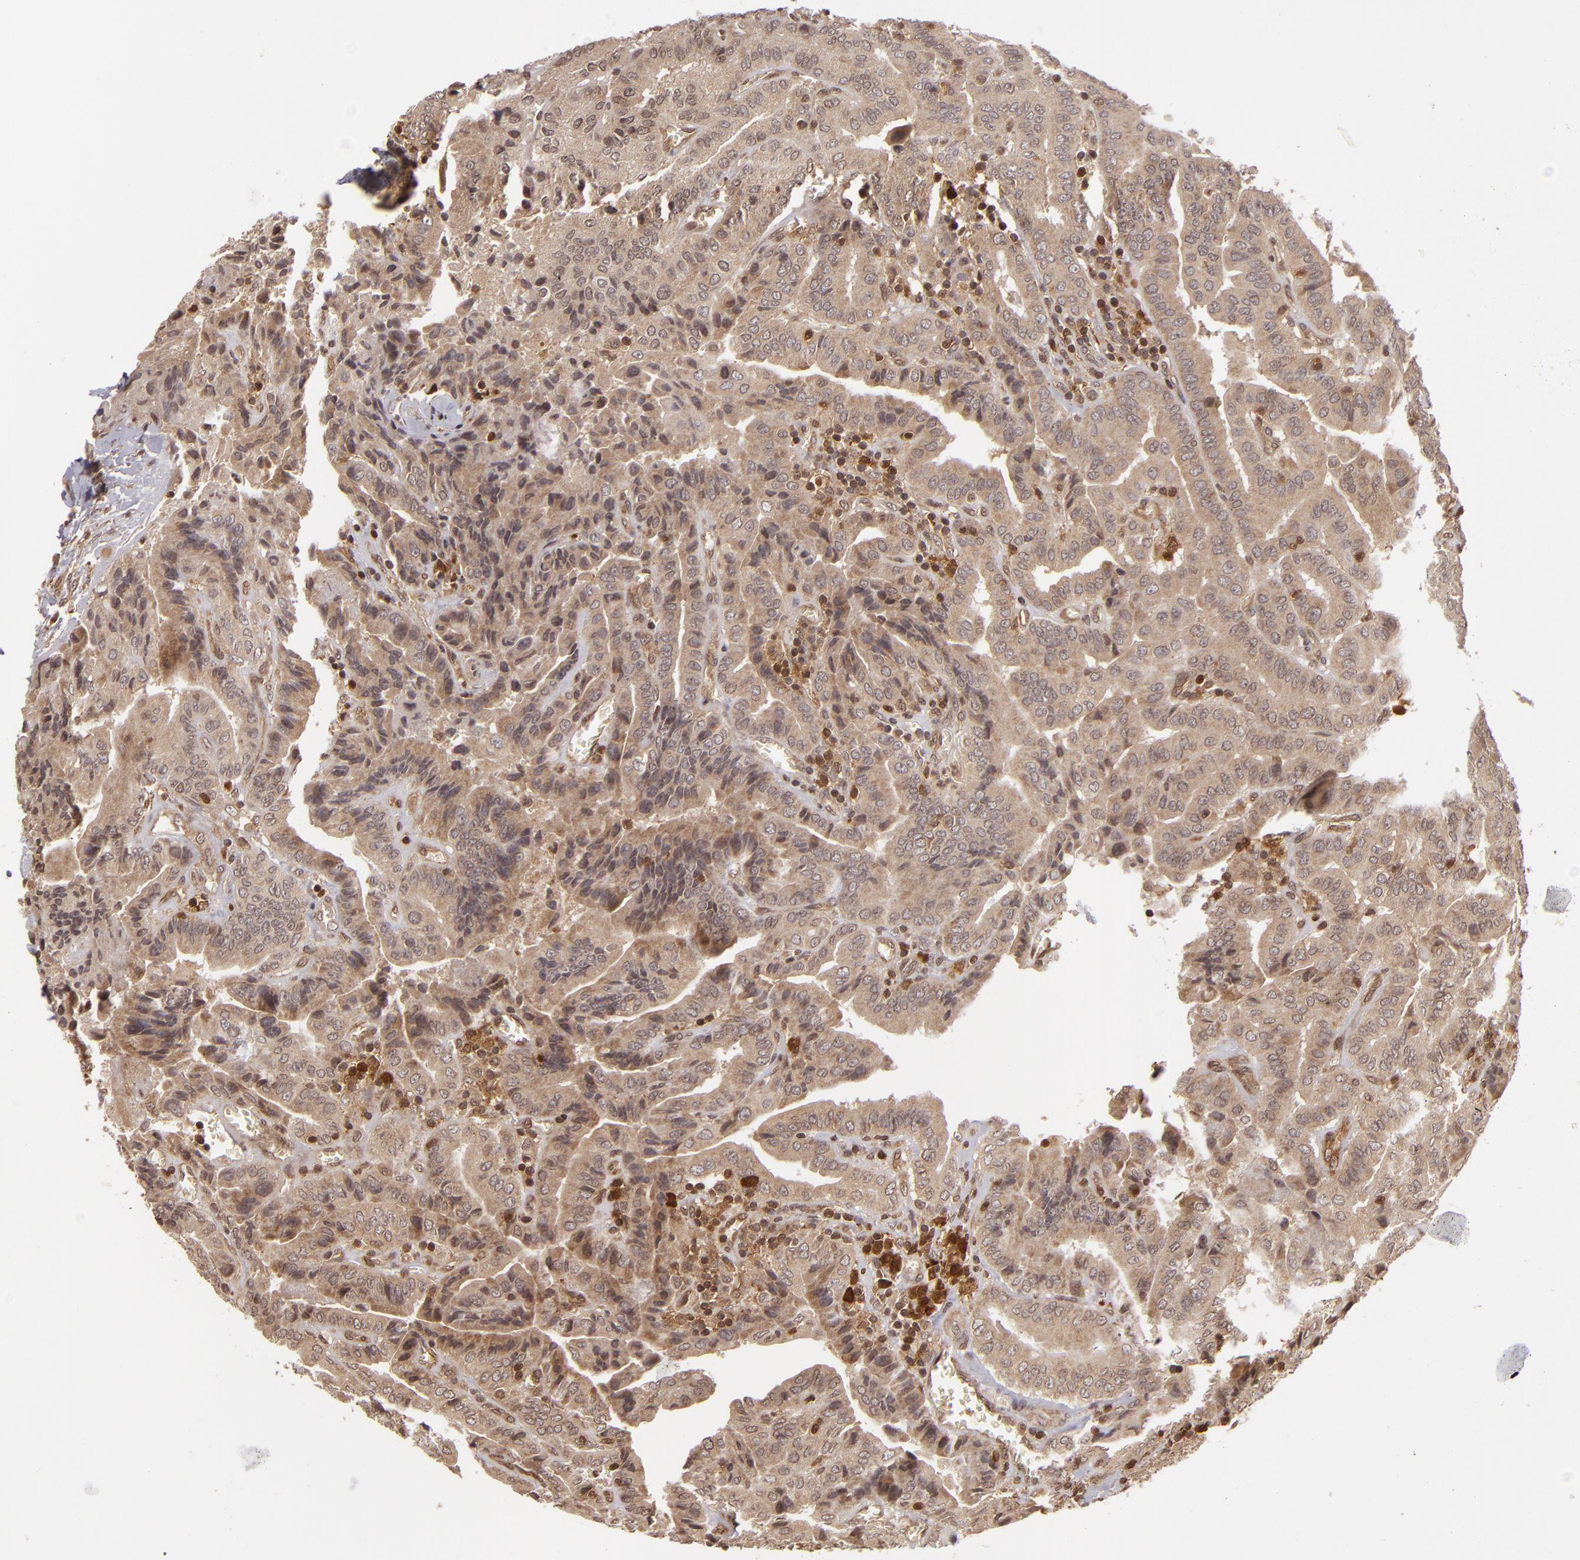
{"staining": {"intensity": "weak", "quantity": "25%-75%", "location": "cytoplasmic/membranous"}, "tissue": "thyroid cancer", "cell_type": "Tumor cells", "image_type": "cancer", "snomed": [{"axis": "morphology", "description": "Papillary adenocarcinoma, NOS"}, {"axis": "topography", "description": "Thyroid gland"}], "caption": "This image demonstrates thyroid papillary adenocarcinoma stained with immunohistochemistry (IHC) to label a protein in brown. The cytoplasmic/membranous of tumor cells show weak positivity for the protein. Nuclei are counter-stained blue.", "gene": "ZBTB33", "patient": {"sex": "female", "age": 71}}